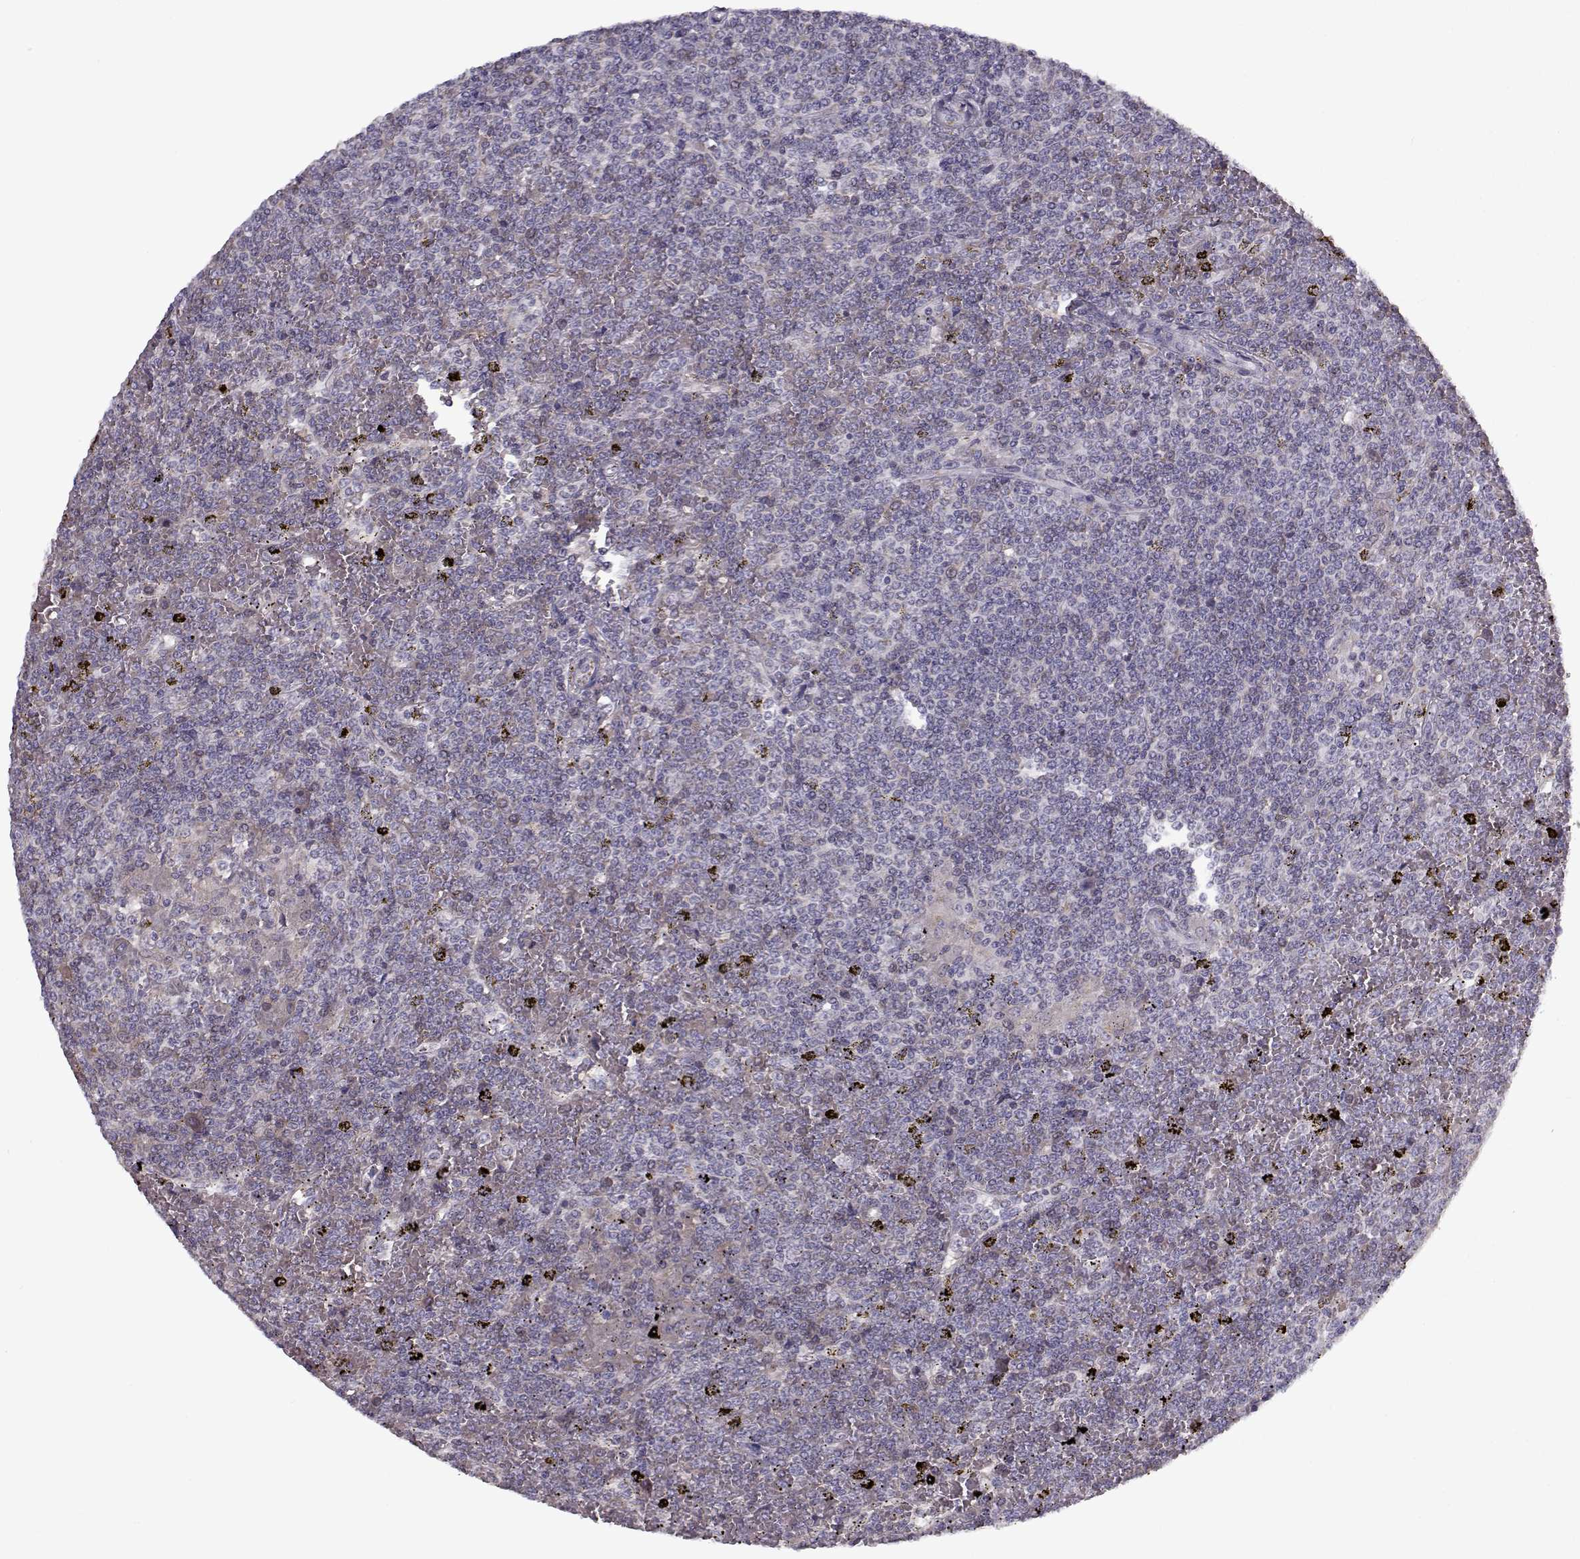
{"staining": {"intensity": "negative", "quantity": "none", "location": "none"}, "tissue": "lymphoma", "cell_type": "Tumor cells", "image_type": "cancer", "snomed": [{"axis": "morphology", "description": "Malignant lymphoma, non-Hodgkin's type, Low grade"}, {"axis": "topography", "description": "Spleen"}], "caption": "This is an immunohistochemistry (IHC) histopathology image of human malignant lymphoma, non-Hodgkin's type (low-grade). There is no expression in tumor cells.", "gene": "SLC4A5", "patient": {"sex": "female", "age": 19}}